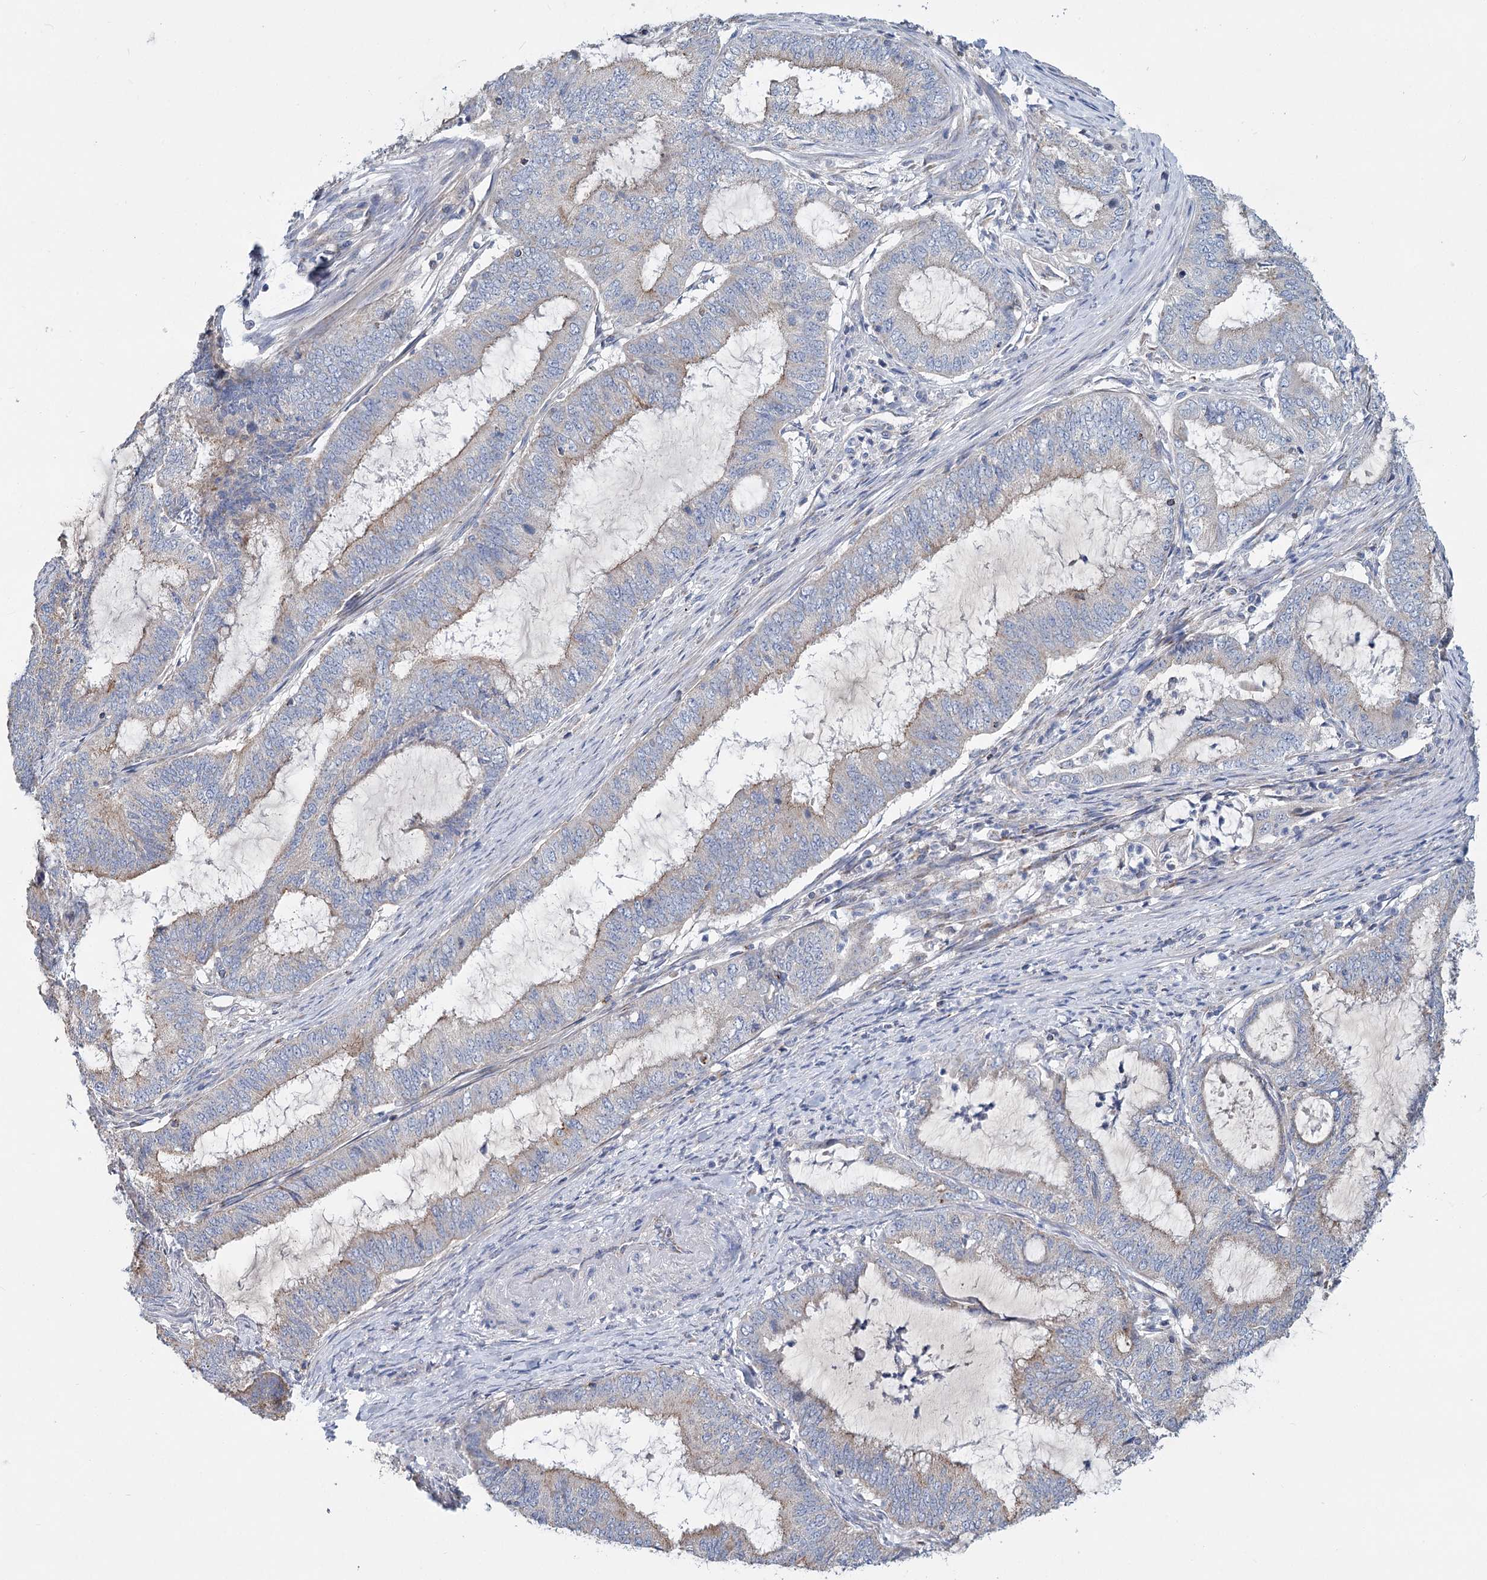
{"staining": {"intensity": "weak", "quantity": "<25%", "location": "cytoplasmic/membranous"}, "tissue": "endometrial cancer", "cell_type": "Tumor cells", "image_type": "cancer", "snomed": [{"axis": "morphology", "description": "Adenocarcinoma, NOS"}, {"axis": "topography", "description": "Endometrium"}], "caption": "This photomicrograph is of adenocarcinoma (endometrial) stained with immunohistochemistry to label a protein in brown with the nuclei are counter-stained blue. There is no staining in tumor cells.", "gene": "ANKRD16", "patient": {"sex": "female", "age": 51}}